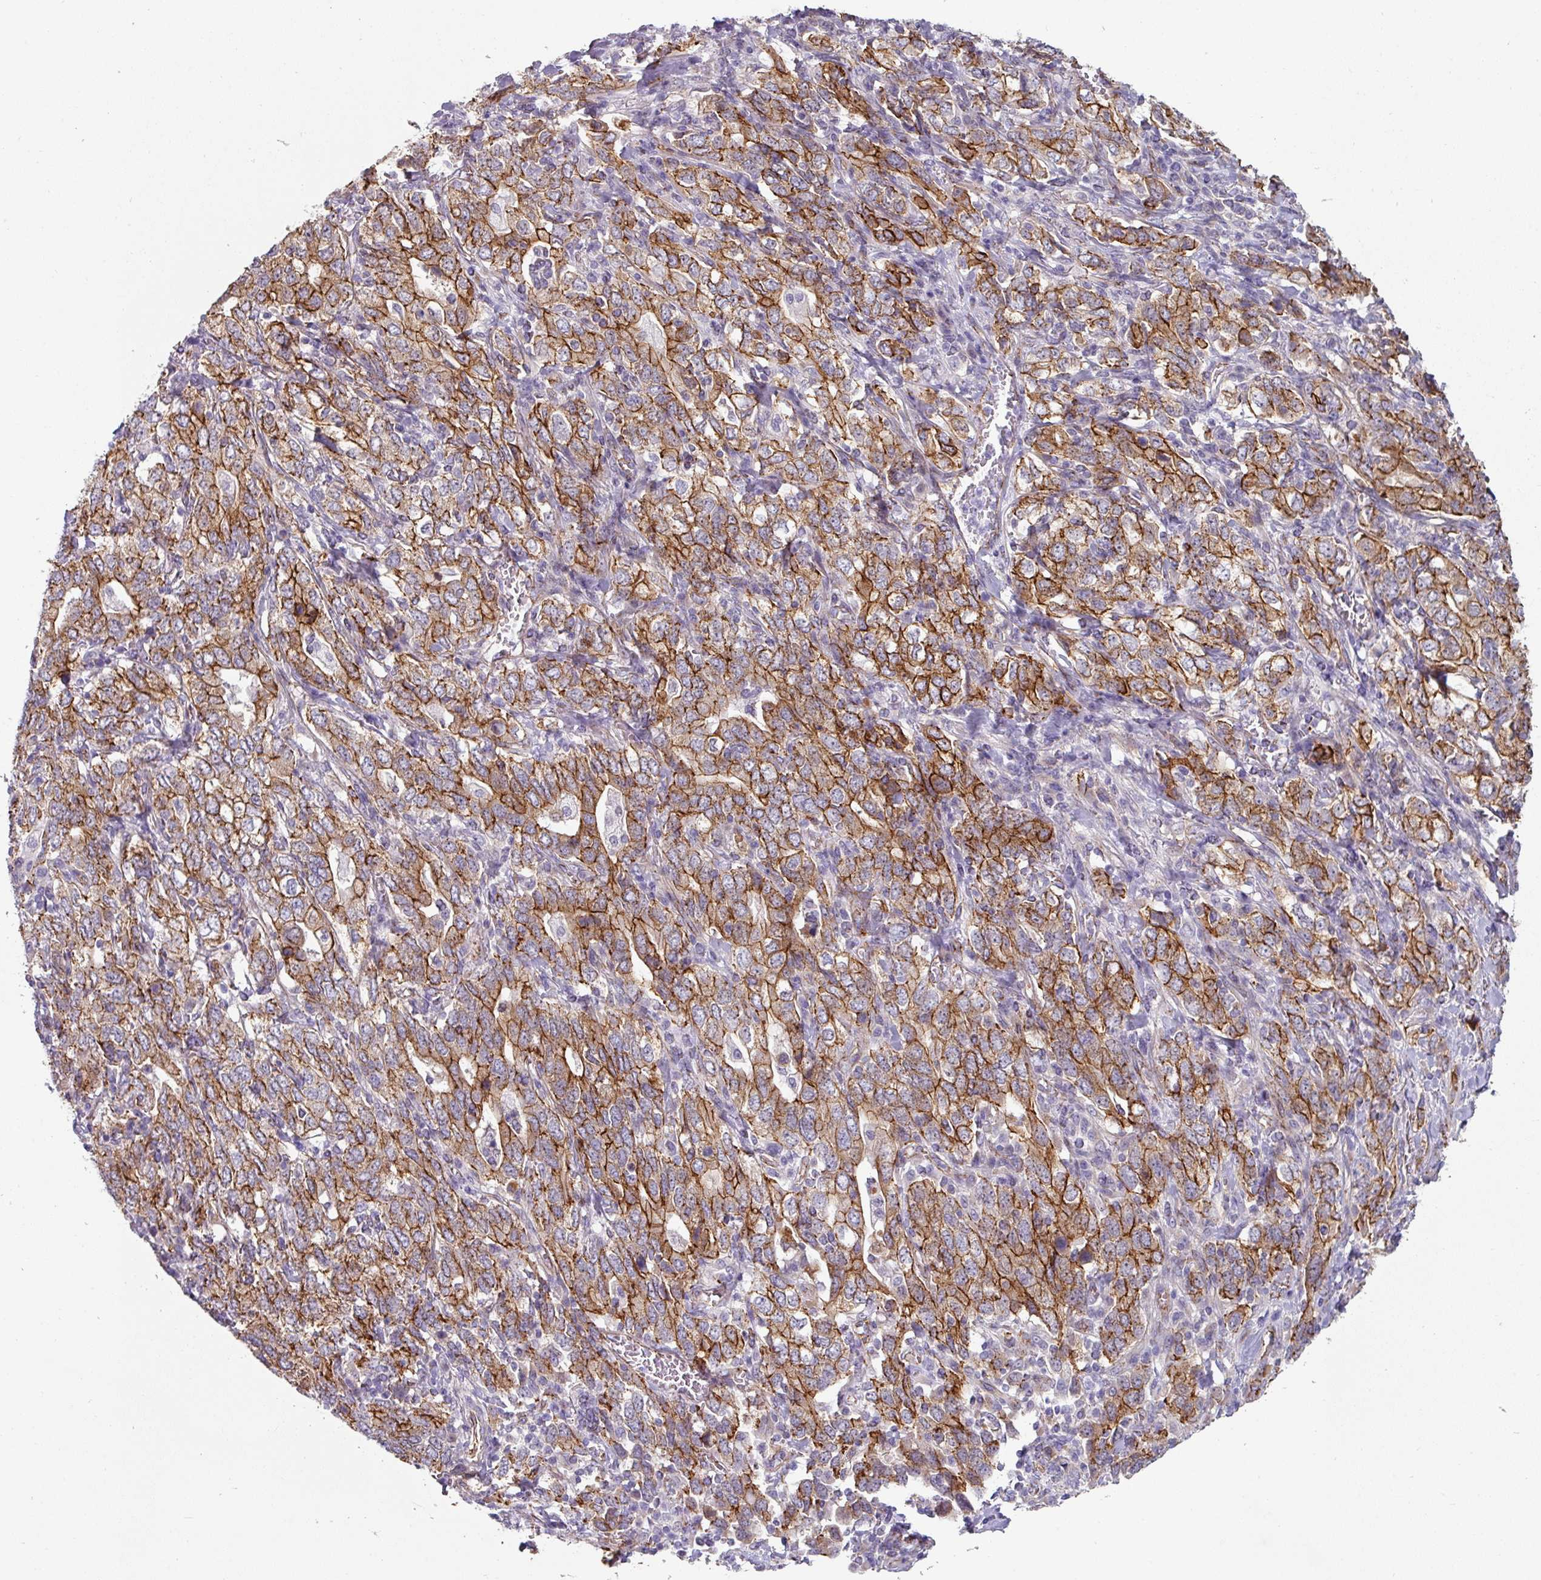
{"staining": {"intensity": "moderate", "quantity": ">75%", "location": "cytoplasmic/membranous"}, "tissue": "stomach cancer", "cell_type": "Tumor cells", "image_type": "cancer", "snomed": [{"axis": "morphology", "description": "Adenocarcinoma, NOS"}, {"axis": "topography", "description": "Stomach, upper"}, {"axis": "topography", "description": "Stomach"}], "caption": "DAB (3,3'-diaminobenzidine) immunohistochemical staining of stomach cancer (adenocarcinoma) demonstrates moderate cytoplasmic/membranous protein expression in approximately >75% of tumor cells.", "gene": "JUP", "patient": {"sex": "male", "age": 62}}